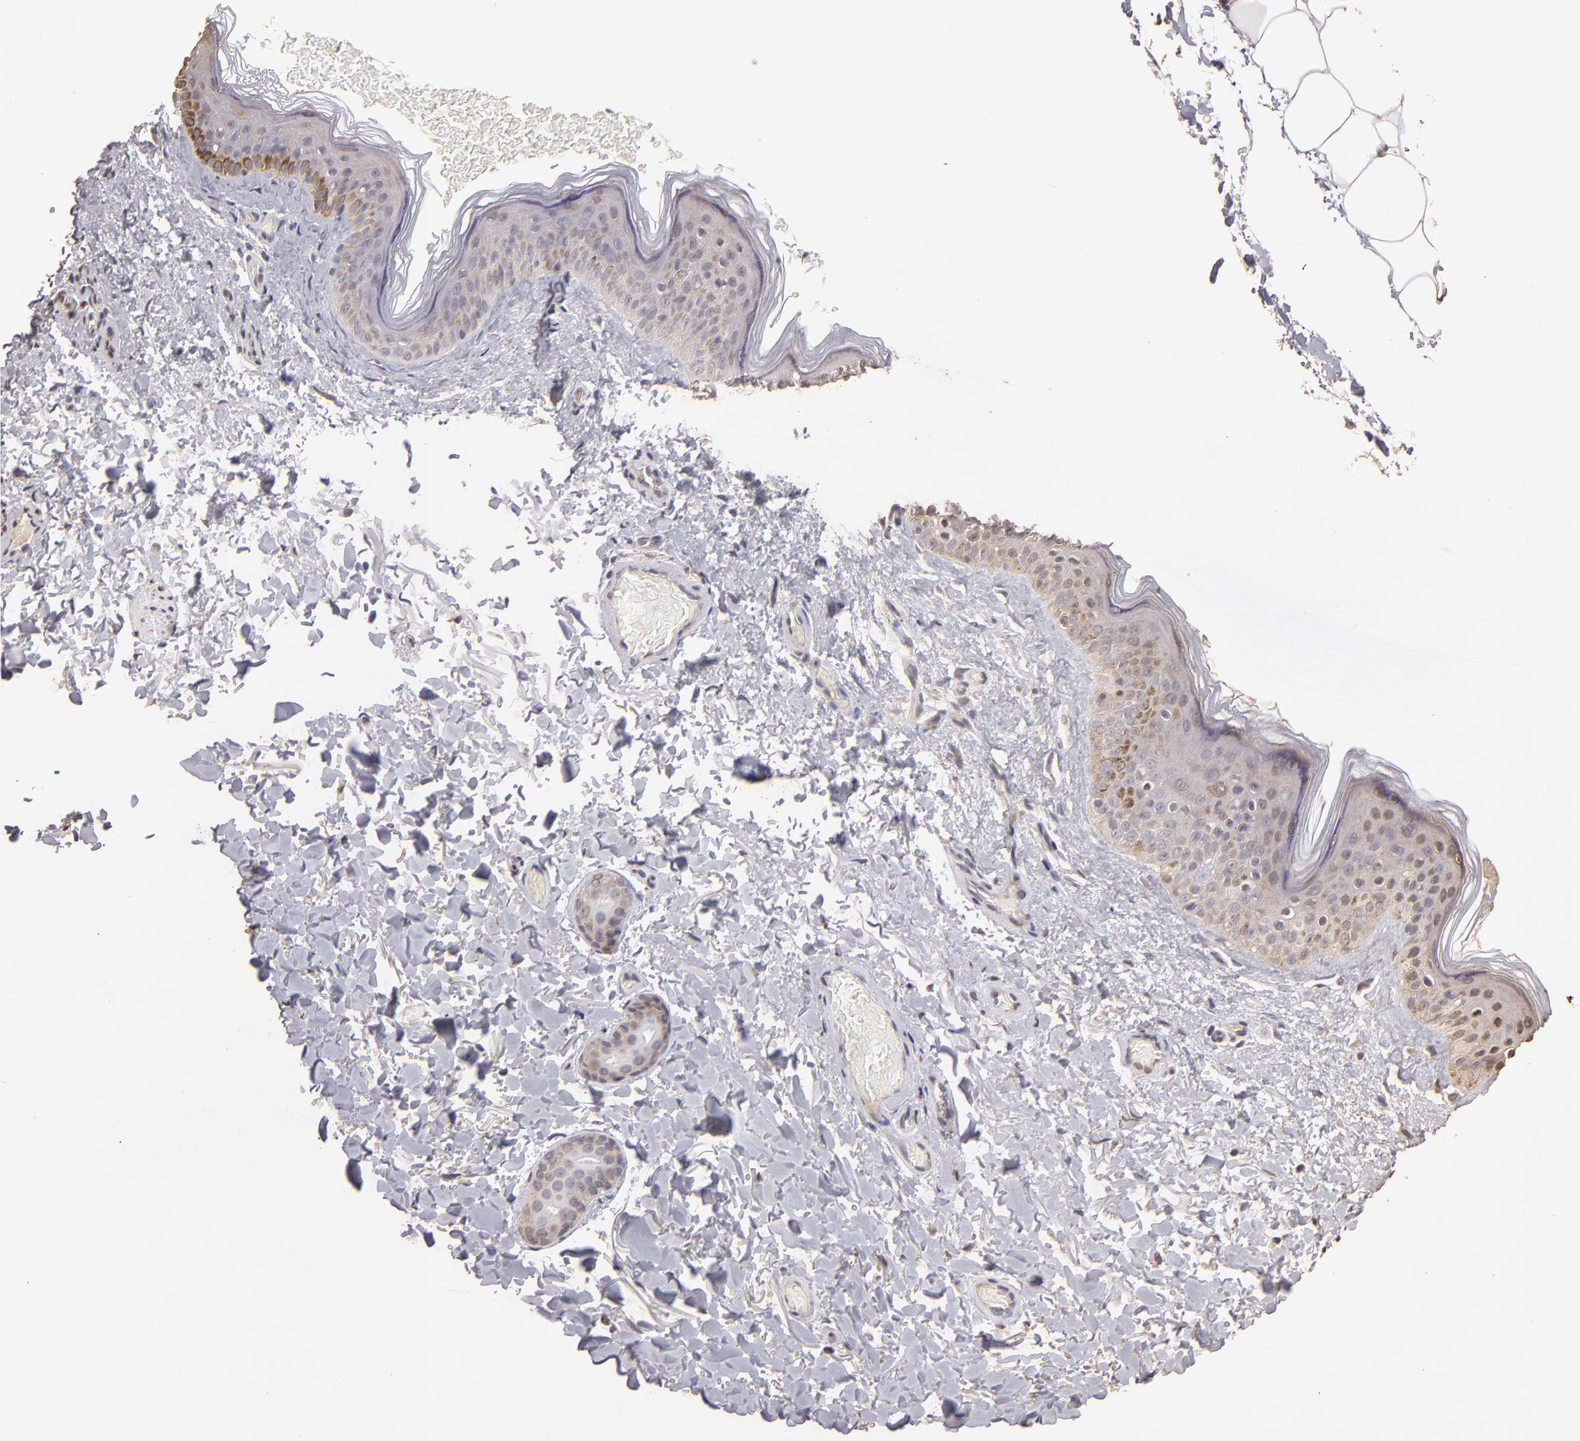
{"staining": {"intensity": "weak", "quantity": ">75%", "location": "cytoplasmic/membranous"}, "tissue": "skin", "cell_type": "Fibroblasts", "image_type": "normal", "snomed": [{"axis": "morphology", "description": "Normal tissue, NOS"}, {"axis": "topography", "description": "Skin"}], "caption": "About >75% of fibroblasts in normal skin show weak cytoplasmic/membranous protein staining as visualized by brown immunohistochemical staining.", "gene": "OPHN1", "patient": {"sex": "male", "age": 63}}